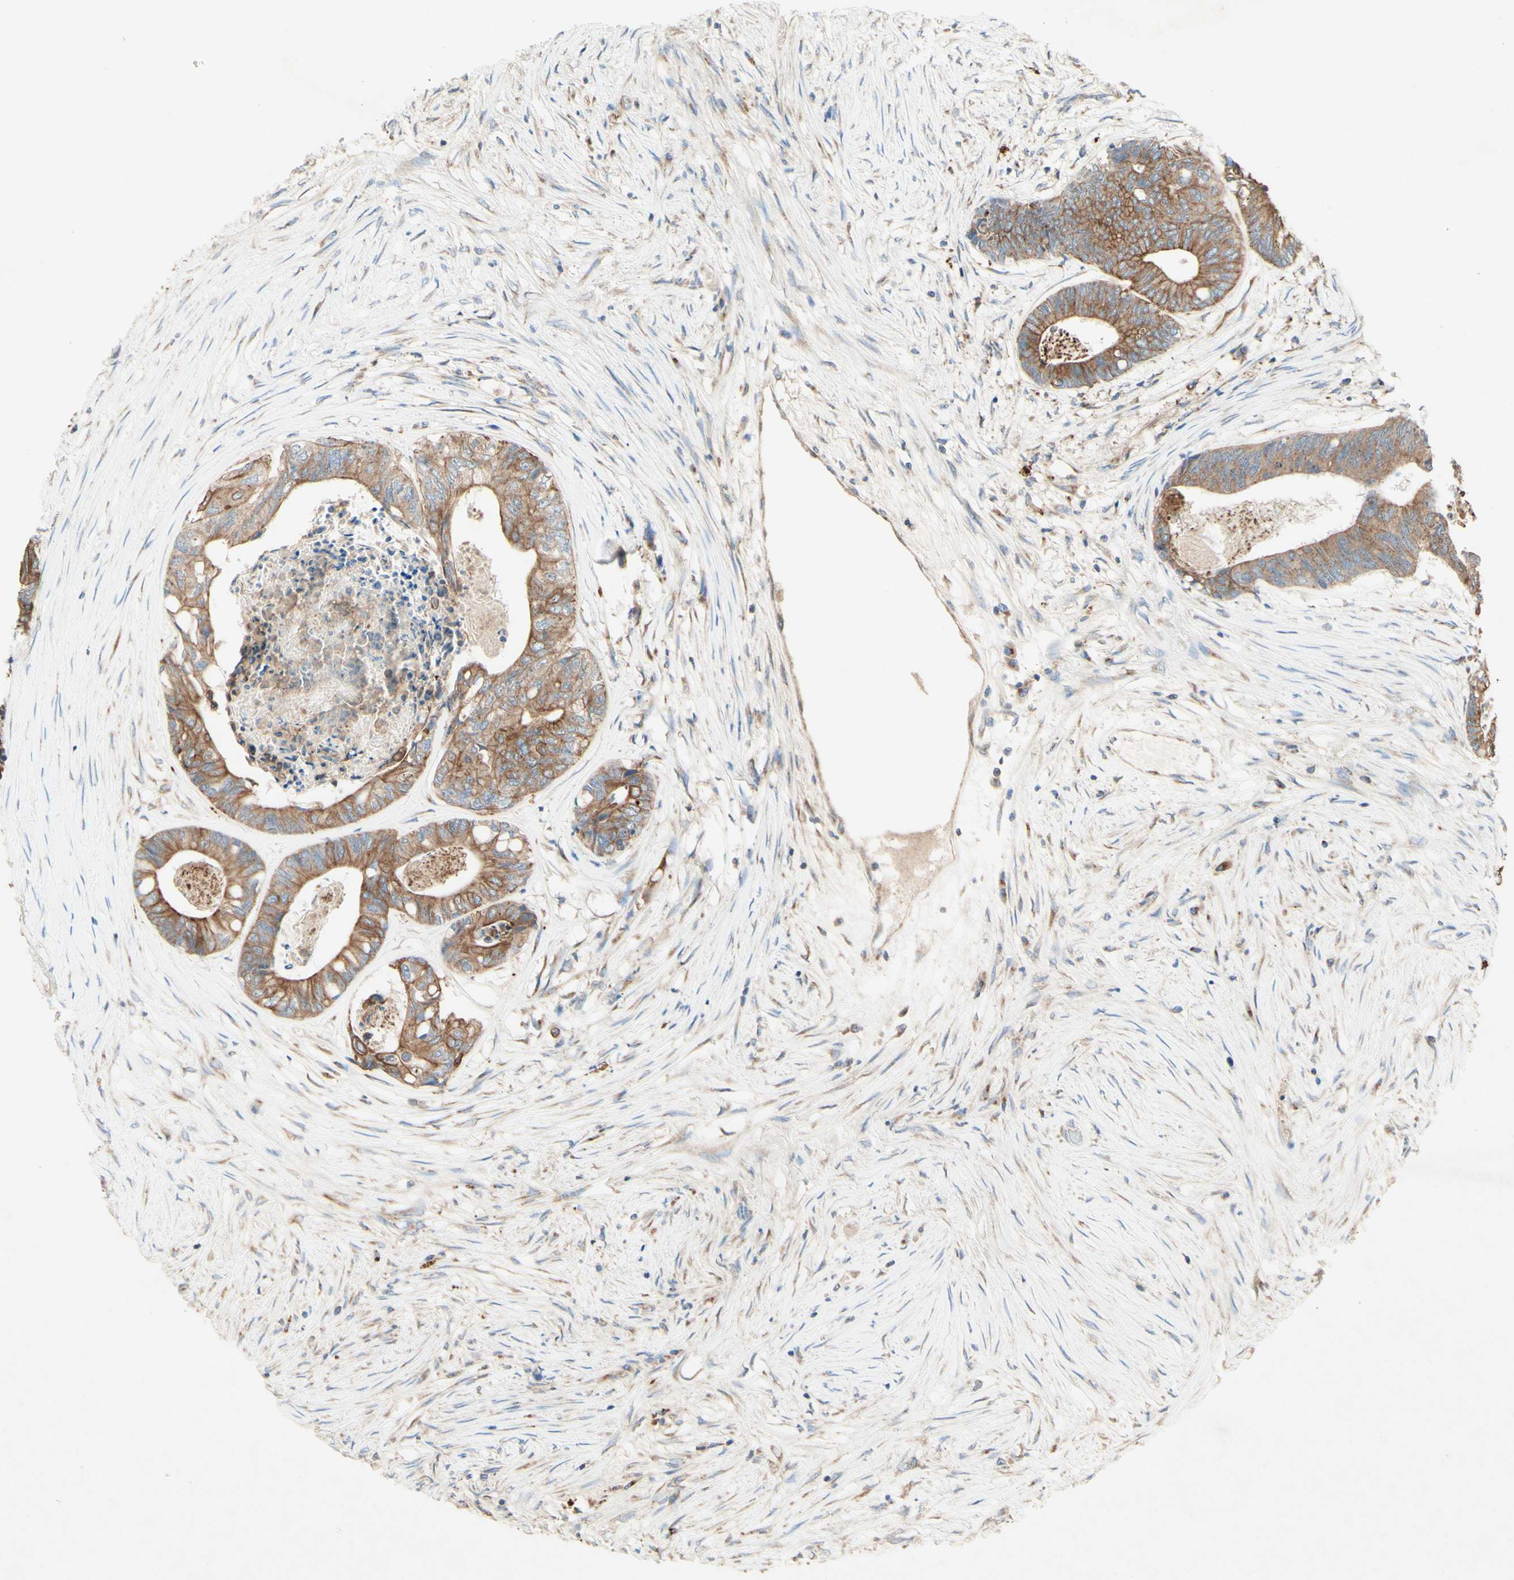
{"staining": {"intensity": "moderate", "quantity": ">75%", "location": "cytoplasmic/membranous"}, "tissue": "colorectal cancer", "cell_type": "Tumor cells", "image_type": "cancer", "snomed": [{"axis": "morphology", "description": "Adenocarcinoma, NOS"}, {"axis": "topography", "description": "Rectum"}], "caption": "Adenocarcinoma (colorectal) stained for a protein reveals moderate cytoplasmic/membranous positivity in tumor cells.", "gene": "MTM1", "patient": {"sex": "male", "age": 63}}